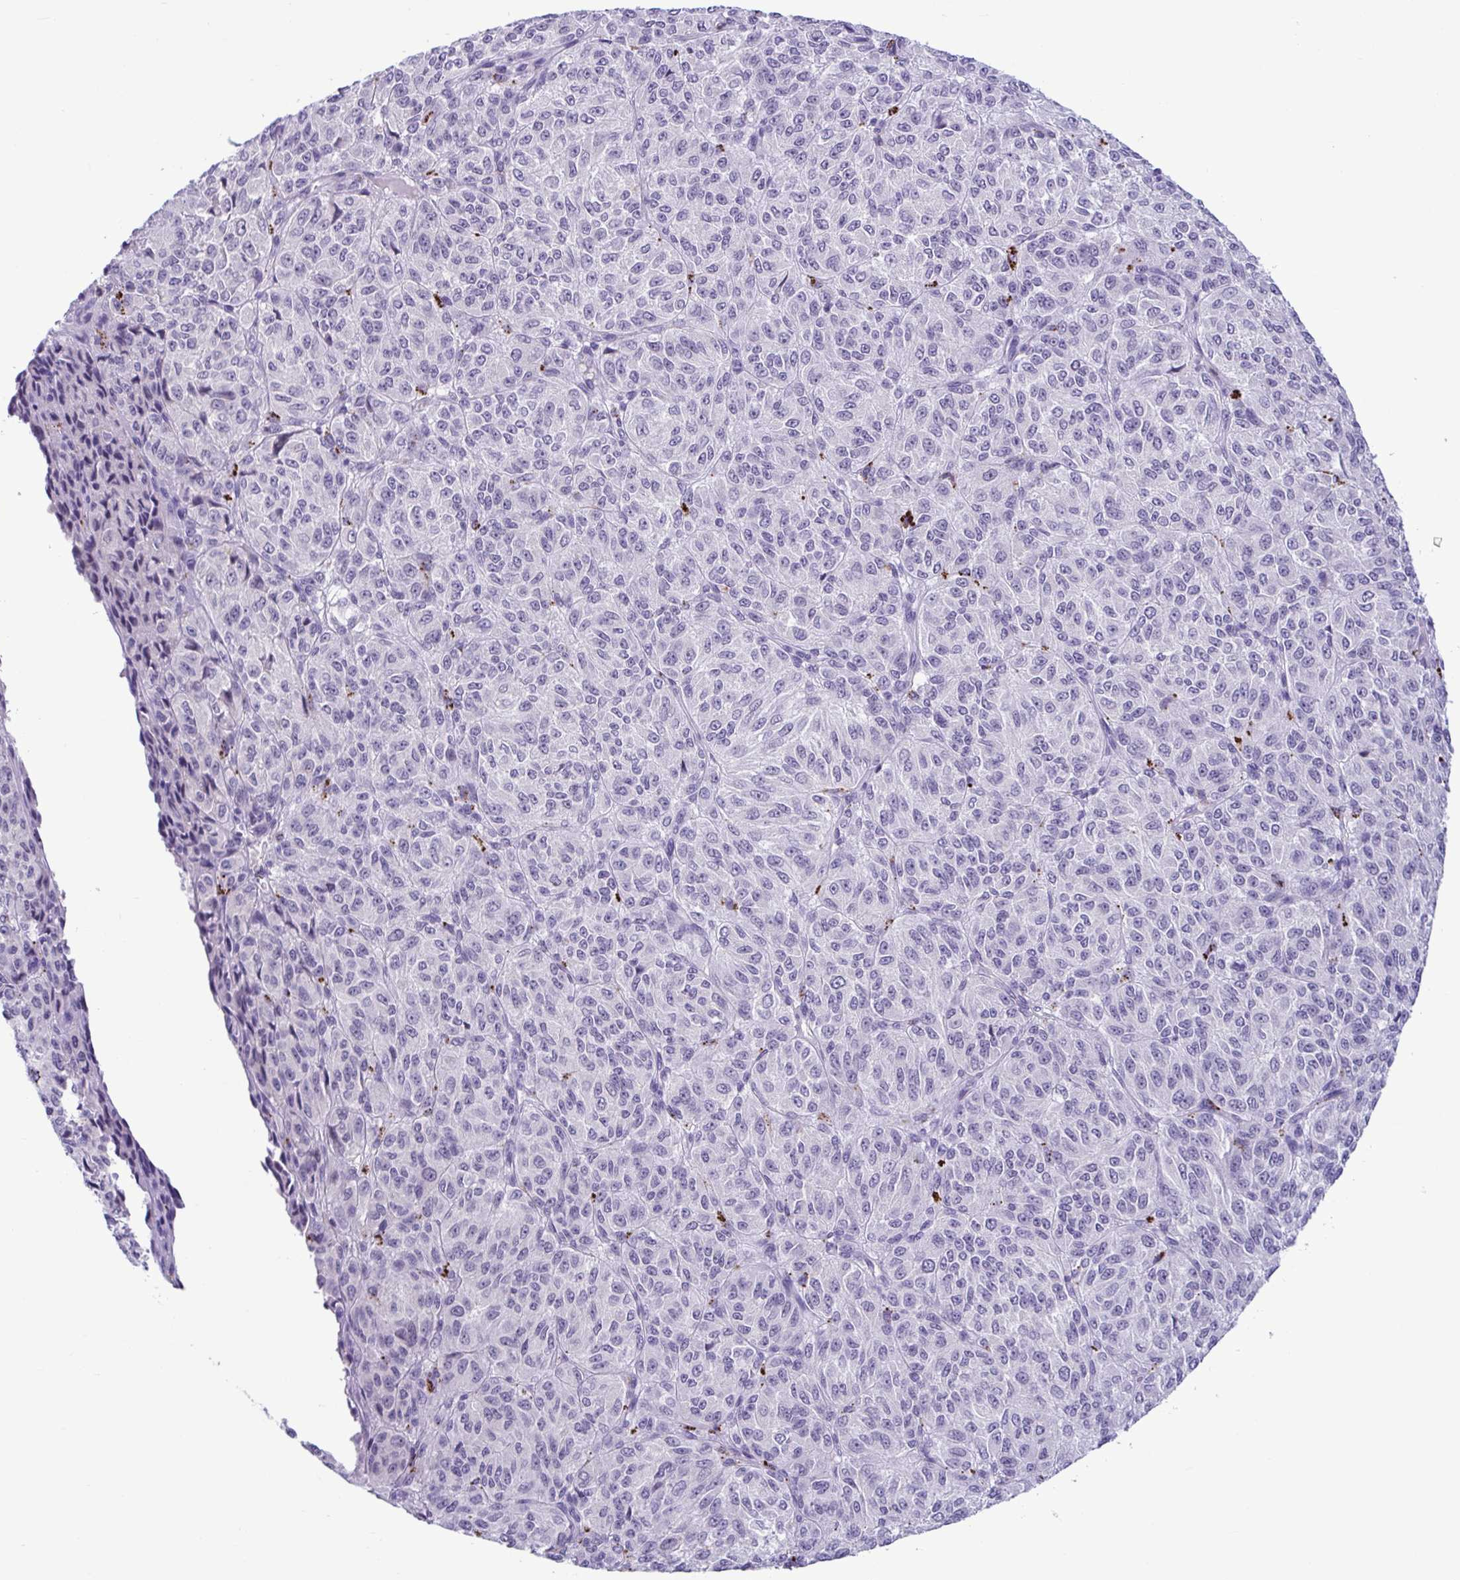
{"staining": {"intensity": "negative", "quantity": "none", "location": "none"}, "tissue": "melanoma", "cell_type": "Tumor cells", "image_type": "cancer", "snomed": [{"axis": "morphology", "description": "Malignant melanoma, Metastatic site"}, {"axis": "topography", "description": "Brain"}], "caption": "DAB (3,3'-diaminobenzidine) immunohistochemical staining of melanoma shows no significant positivity in tumor cells. (Stains: DAB immunohistochemistry with hematoxylin counter stain, Microscopy: brightfield microscopy at high magnification).", "gene": "WNT9B", "patient": {"sex": "female", "age": 56}}